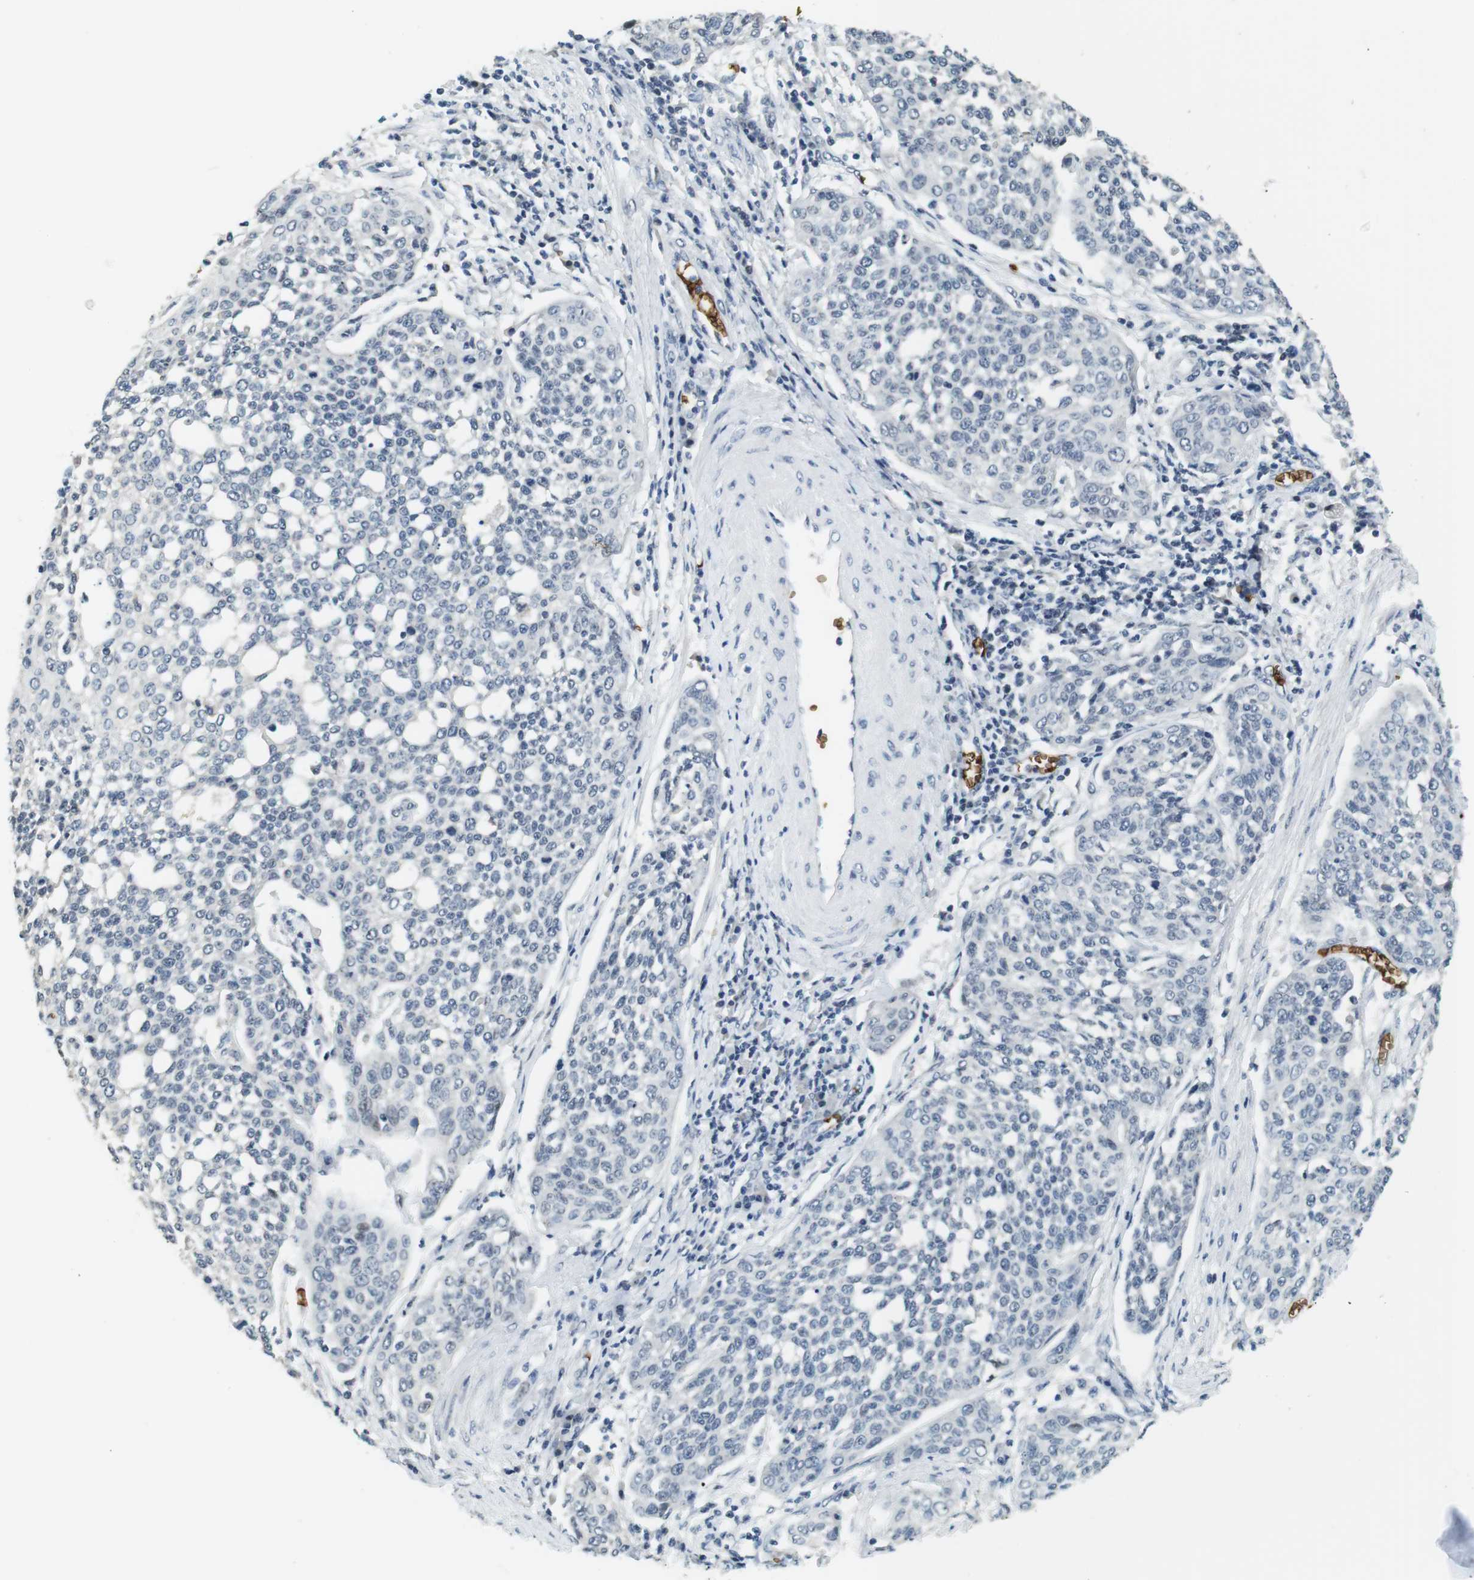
{"staining": {"intensity": "negative", "quantity": "none", "location": "none"}, "tissue": "cervical cancer", "cell_type": "Tumor cells", "image_type": "cancer", "snomed": [{"axis": "morphology", "description": "Squamous cell carcinoma, NOS"}, {"axis": "topography", "description": "Cervix"}], "caption": "DAB immunohistochemical staining of human cervical squamous cell carcinoma exhibits no significant positivity in tumor cells.", "gene": "SLC4A1", "patient": {"sex": "female", "age": 34}}